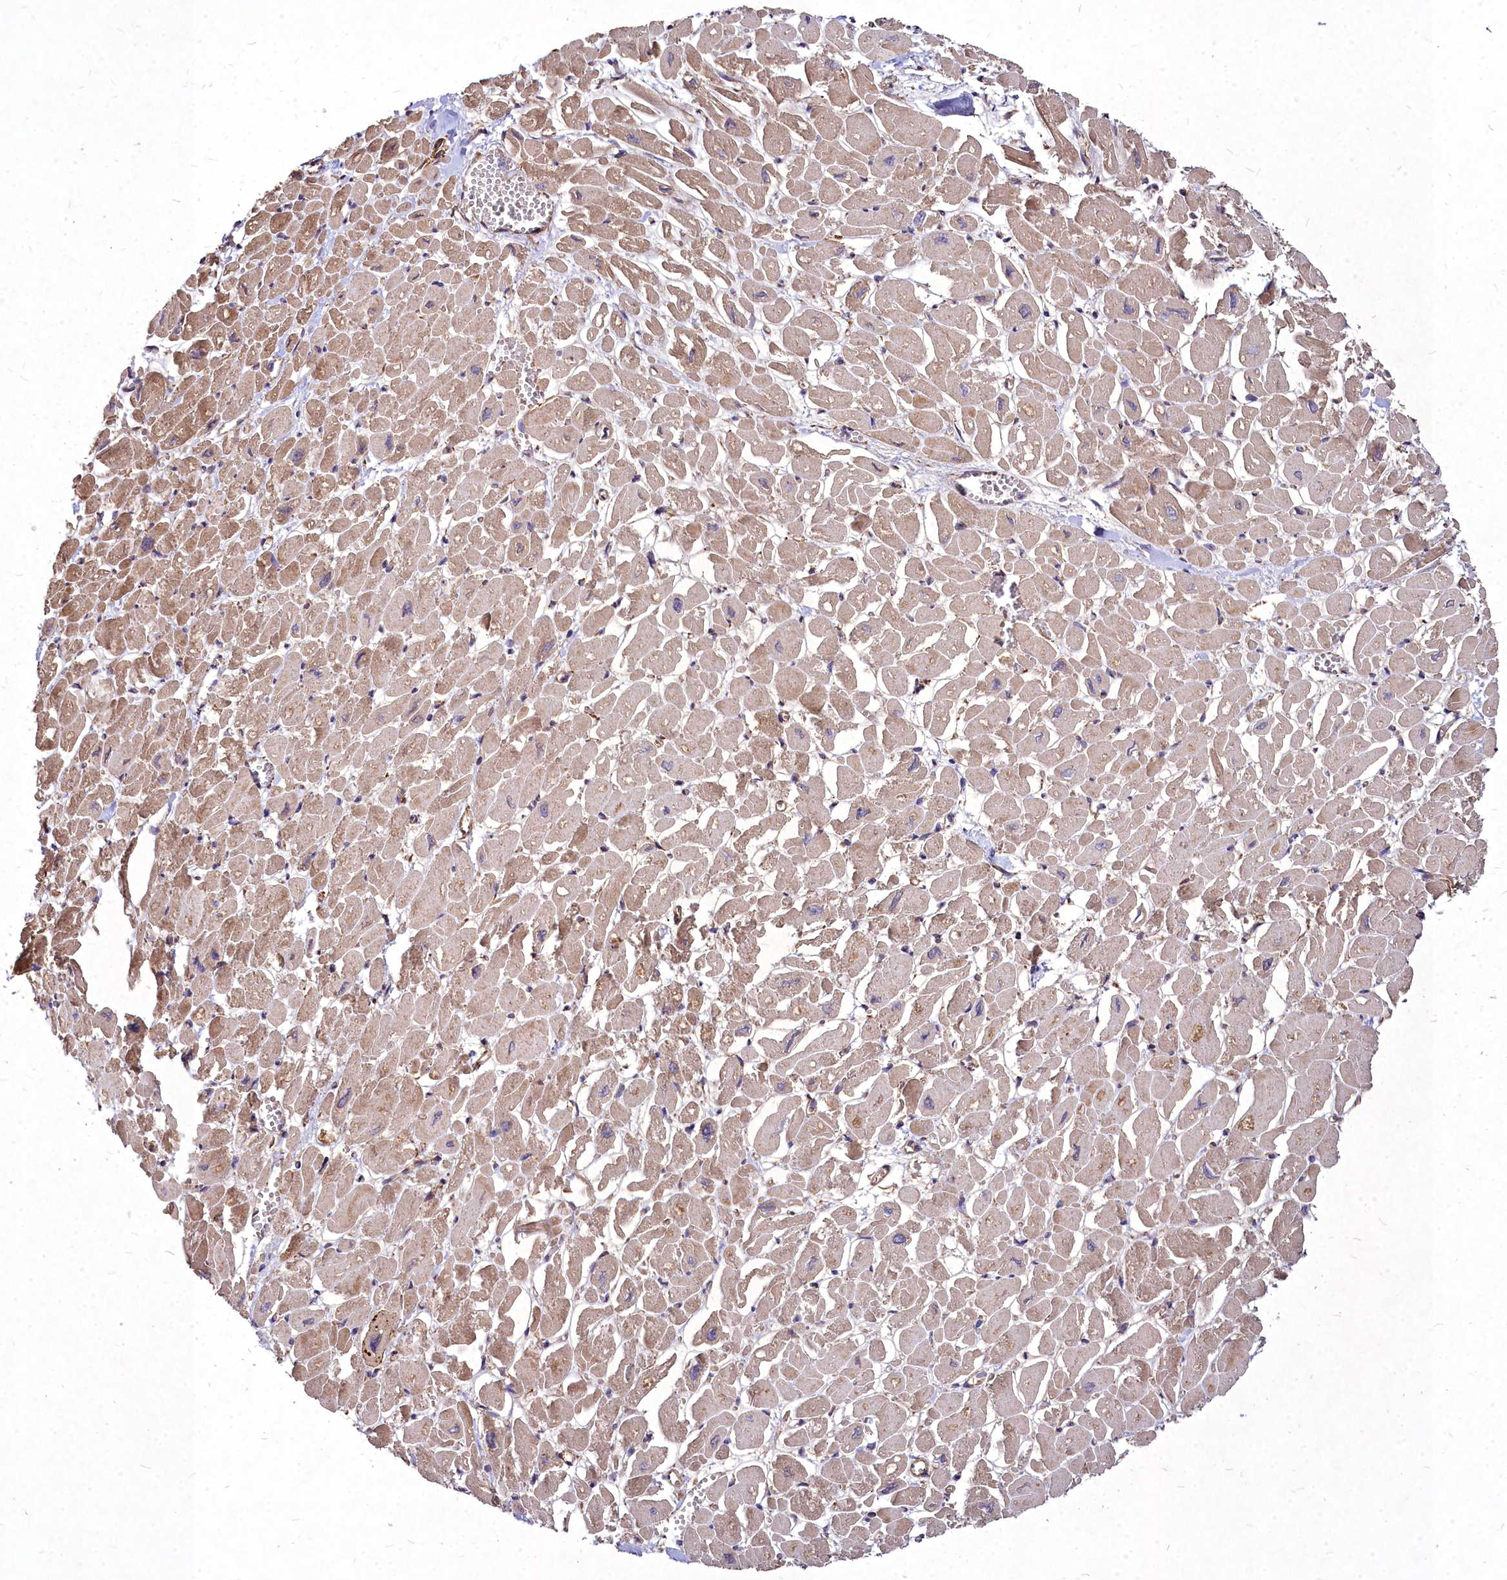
{"staining": {"intensity": "moderate", "quantity": ">75%", "location": "cytoplasmic/membranous"}, "tissue": "heart muscle", "cell_type": "Cardiomyocytes", "image_type": "normal", "snomed": [{"axis": "morphology", "description": "Normal tissue, NOS"}, {"axis": "topography", "description": "Heart"}], "caption": "Immunohistochemical staining of normal human heart muscle exhibits moderate cytoplasmic/membranous protein expression in about >75% of cardiomyocytes.", "gene": "SKA1", "patient": {"sex": "male", "age": 54}}